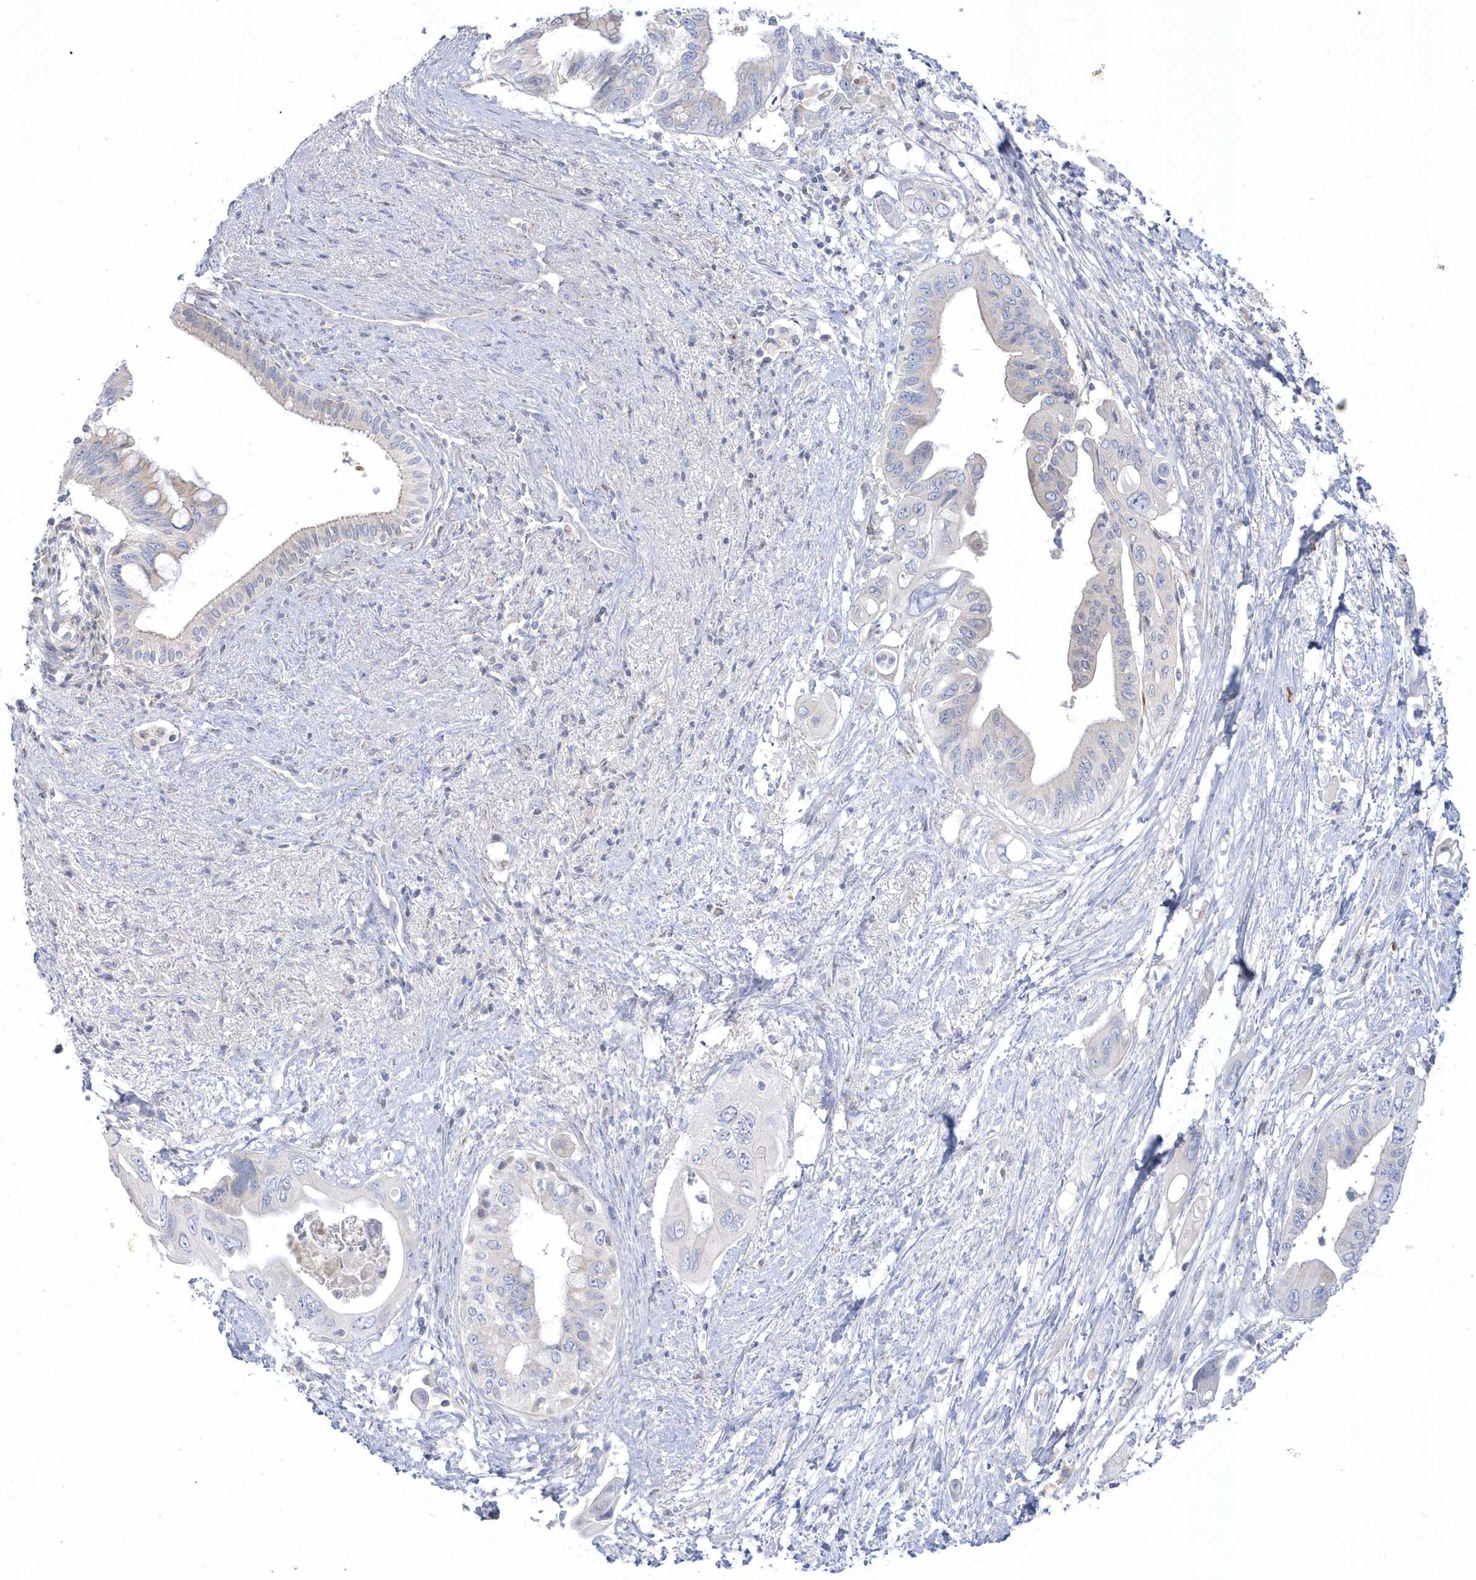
{"staining": {"intensity": "negative", "quantity": "none", "location": "none"}, "tissue": "pancreatic cancer", "cell_type": "Tumor cells", "image_type": "cancer", "snomed": [{"axis": "morphology", "description": "Adenocarcinoma, NOS"}, {"axis": "topography", "description": "Pancreas"}], "caption": "This is an immunohistochemistry photomicrograph of pancreatic cancer (adenocarcinoma). There is no staining in tumor cells.", "gene": "SEMA3D", "patient": {"sex": "male", "age": 66}}